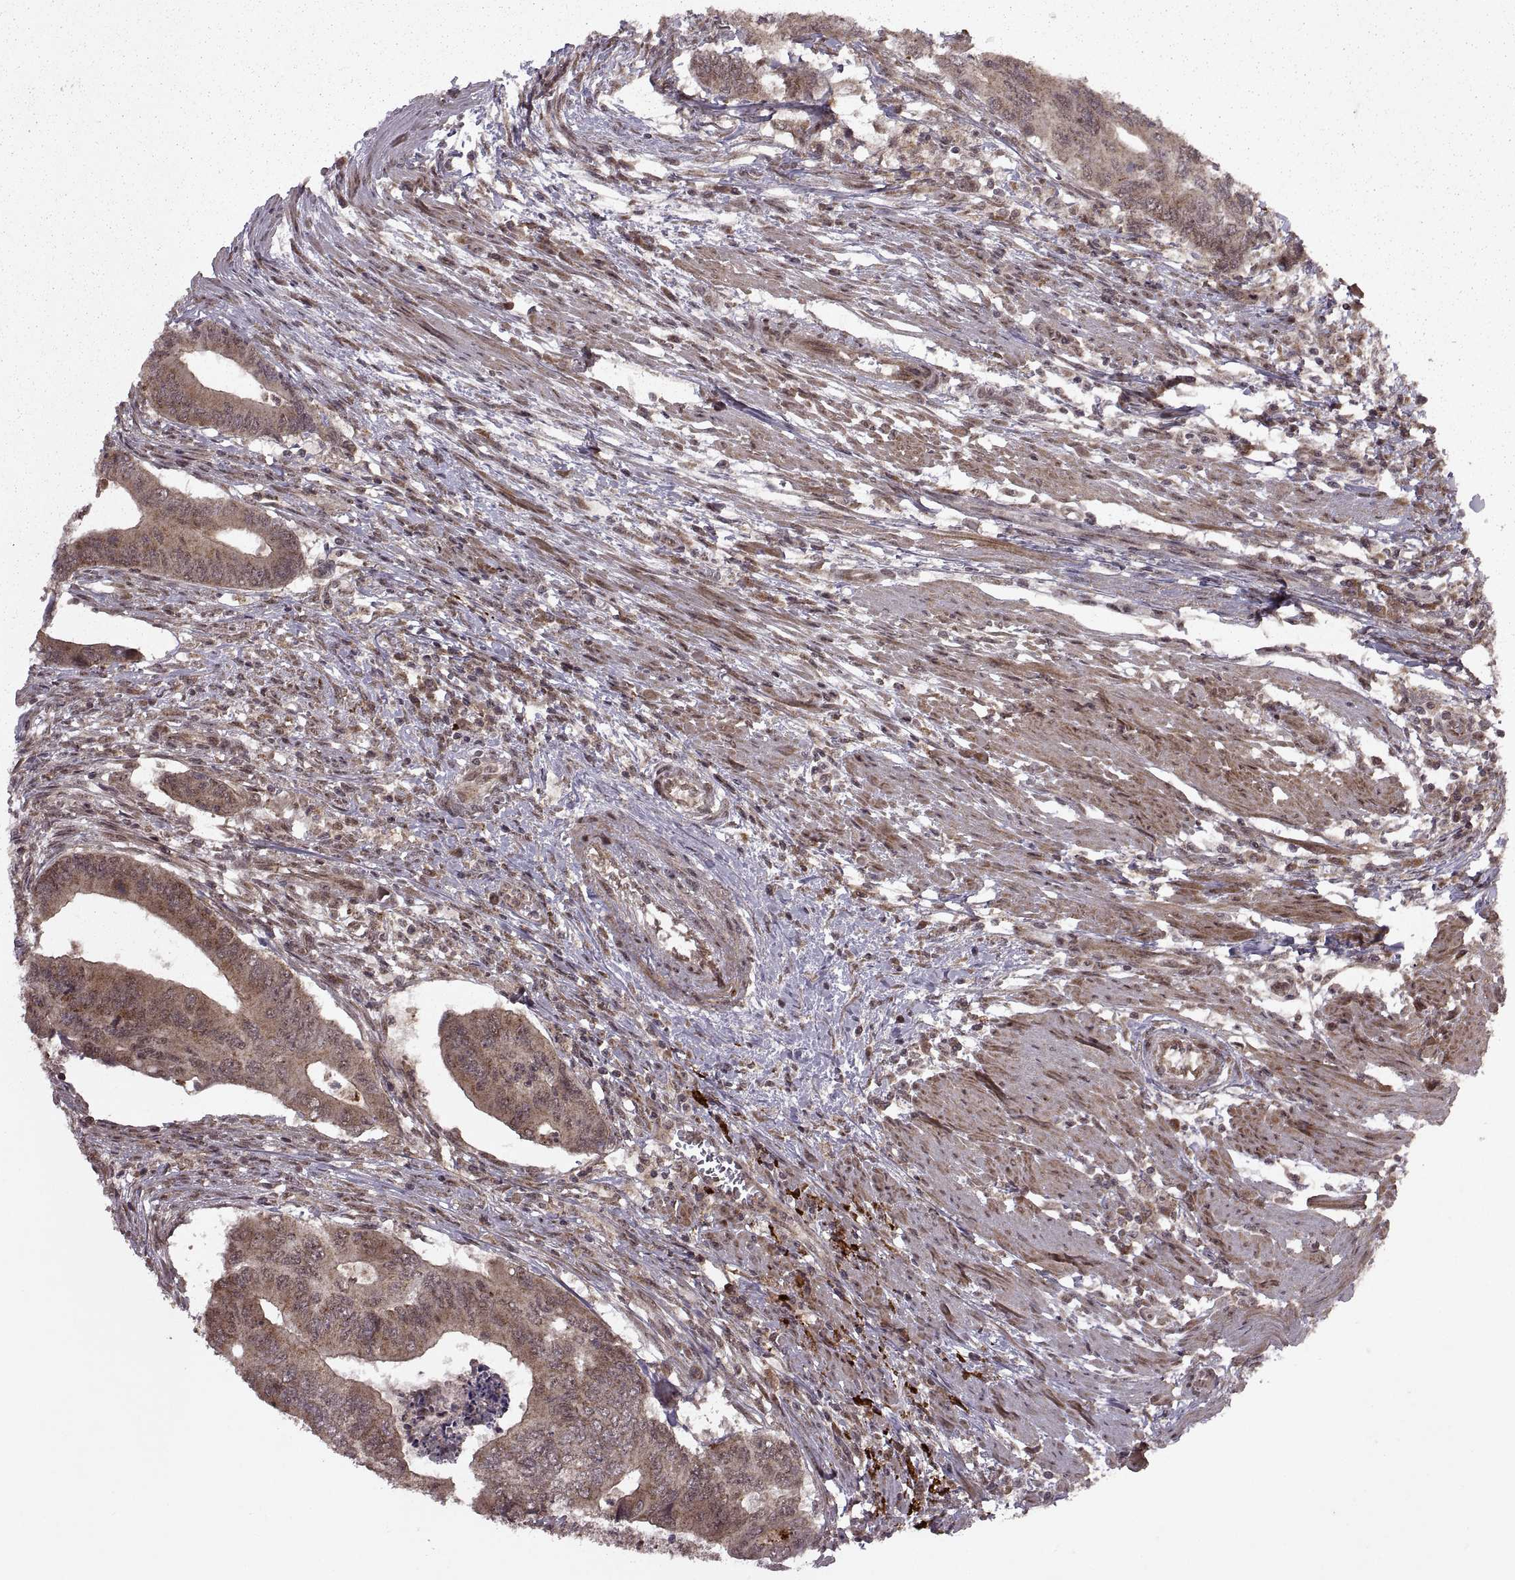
{"staining": {"intensity": "moderate", "quantity": ">75%", "location": "cytoplasmic/membranous"}, "tissue": "colorectal cancer", "cell_type": "Tumor cells", "image_type": "cancer", "snomed": [{"axis": "morphology", "description": "Adenocarcinoma, NOS"}, {"axis": "topography", "description": "Colon"}], "caption": "Immunohistochemistry staining of adenocarcinoma (colorectal), which shows medium levels of moderate cytoplasmic/membranous positivity in about >75% of tumor cells indicating moderate cytoplasmic/membranous protein expression. The staining was performed using DAB (brown) for protein detection and nuclei were counterstained in hematoxylin (blue).", "gene": "PTOV1", "patient": {"sex": "male", "age": 53}}